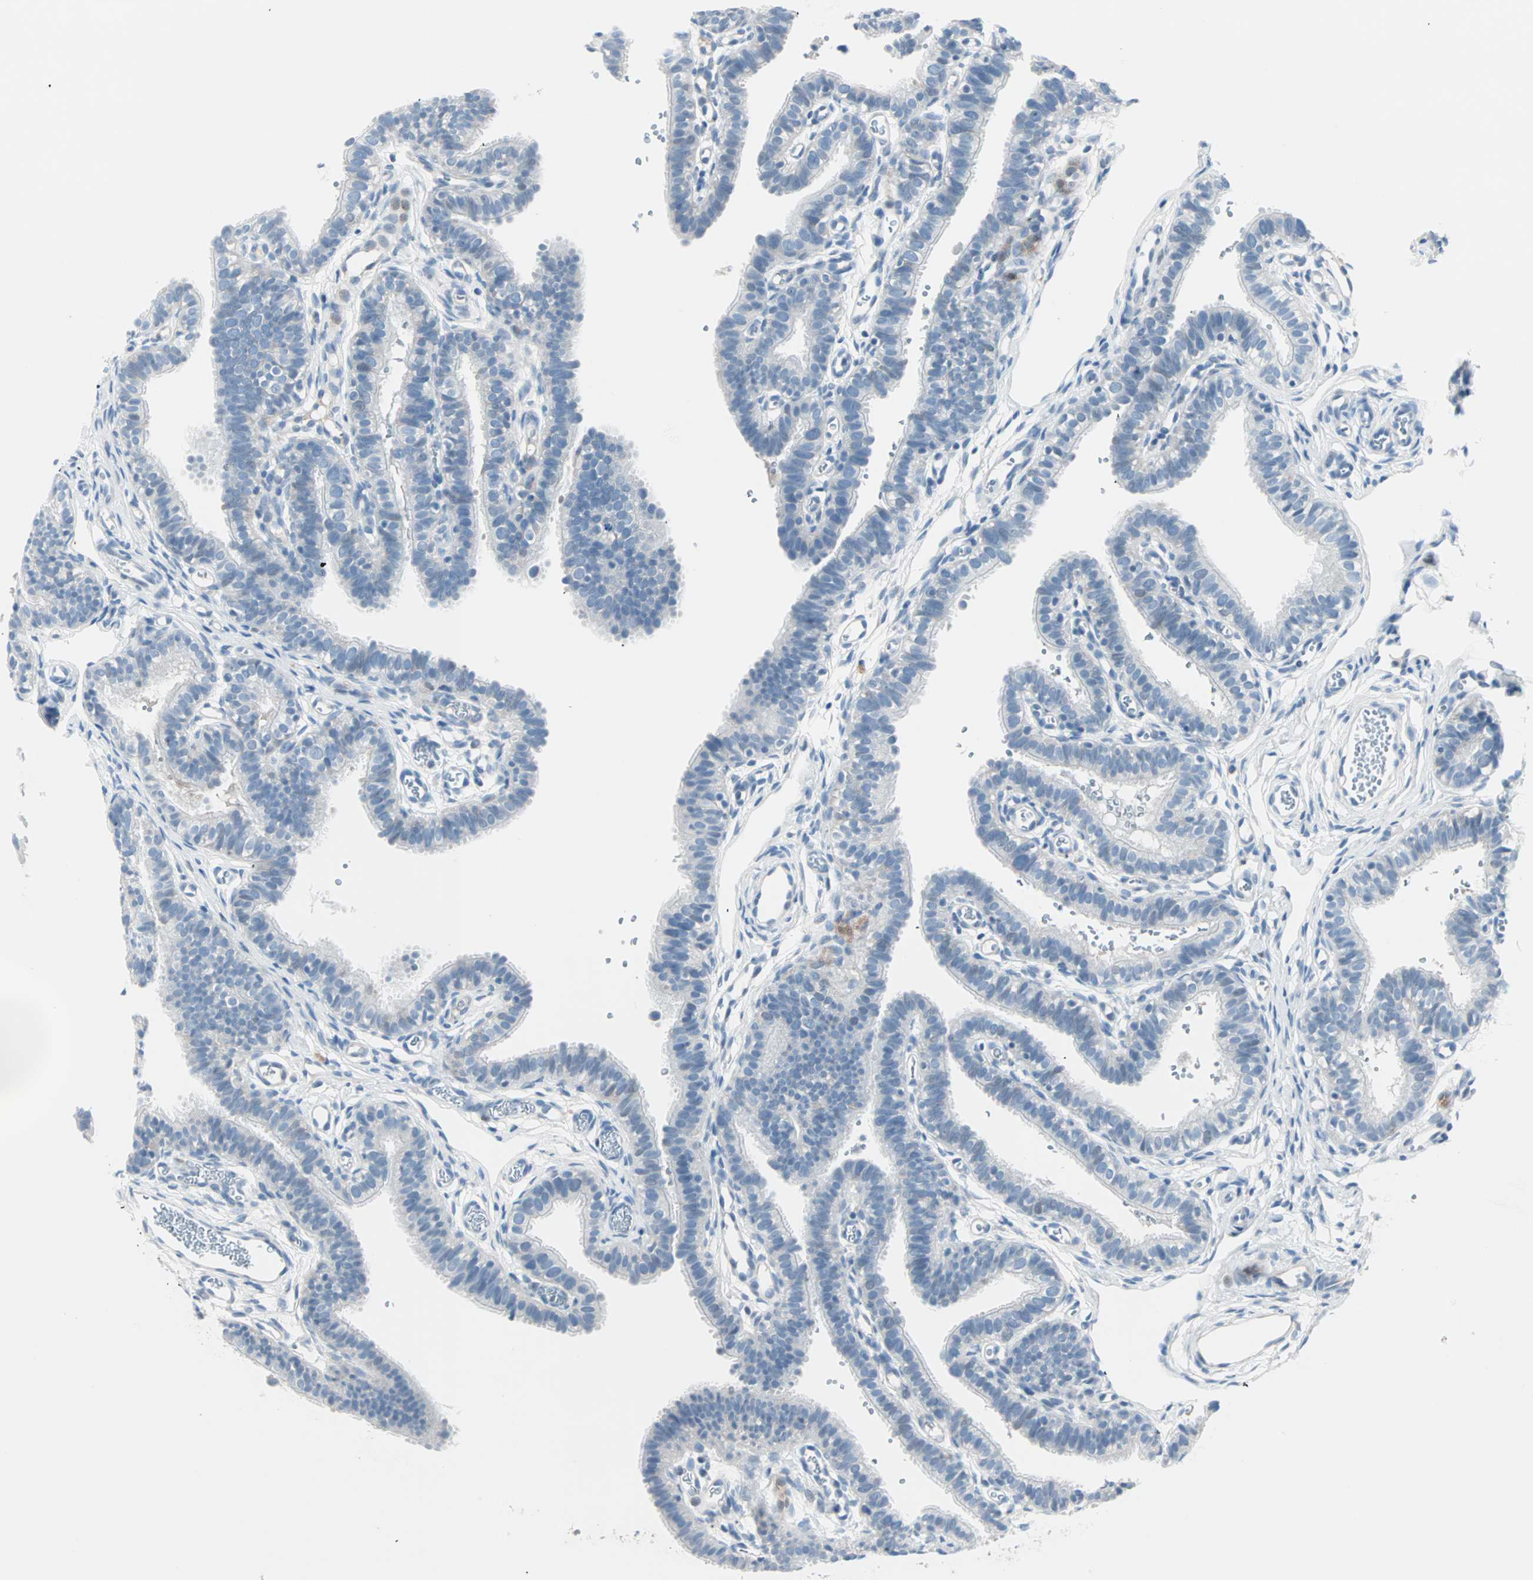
{"staining": {"intensity": "negative", "quantity": "none", "location": "none"}, "tissue": "fallopian tube", "cell_type": "Glandular cells", "image_type": "normal", "snomed": [{"axis": "morphology", "description": "Normal tissue, NOS"}, {"axis": "topography", "description": "Fallopian tube"}, {"axis": "topography", "description": "Placenta"}], "caption": "Immunohistochemistry (IHC) of unremarkable fallopian tube displays no staining in glandular cells.", "gene": "NEFH", "patient": {"sex": "female", "age": 34}}